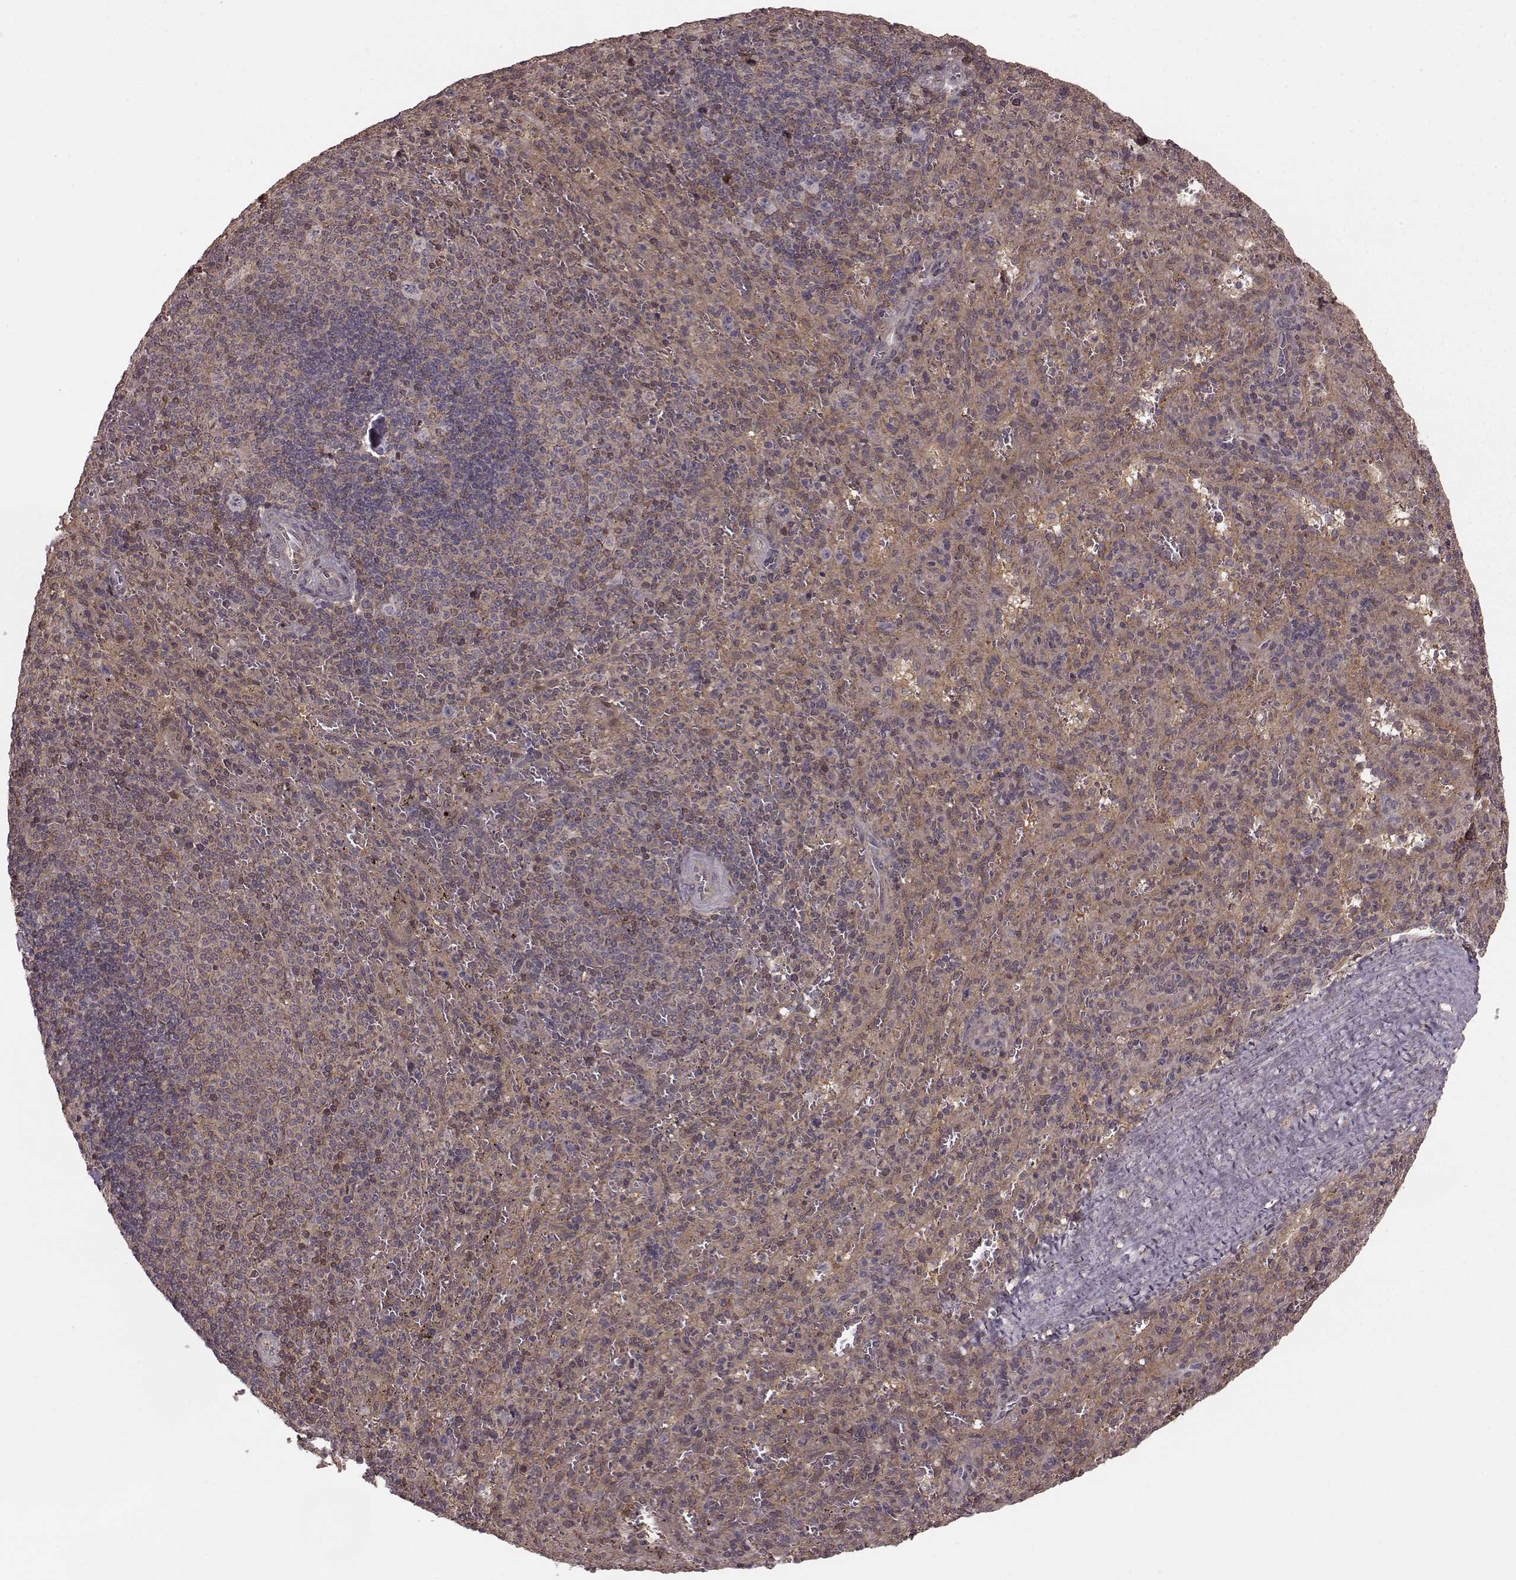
{"staining": {"intensity": "weak", "quantity": "25%-75%", "location": "cytoplasmic/membranous"}, "tissue": "spleen", "cell_type": "Cells in red pulp", "image_type": "normal", "snomed": [{"axis": "morphology", "description": "Normal tissue, NOS"}, {"axis": "topography", "description": "Spleen"}], "caption": "Approximately 25%-75% of cells in red pulp in normal spleen show weak cytoplasmic/membranous protein expression as visualized by brown immunohistochemical staining.", "gene": "GSS", "patient": {"sex": "male", "age": 57}}